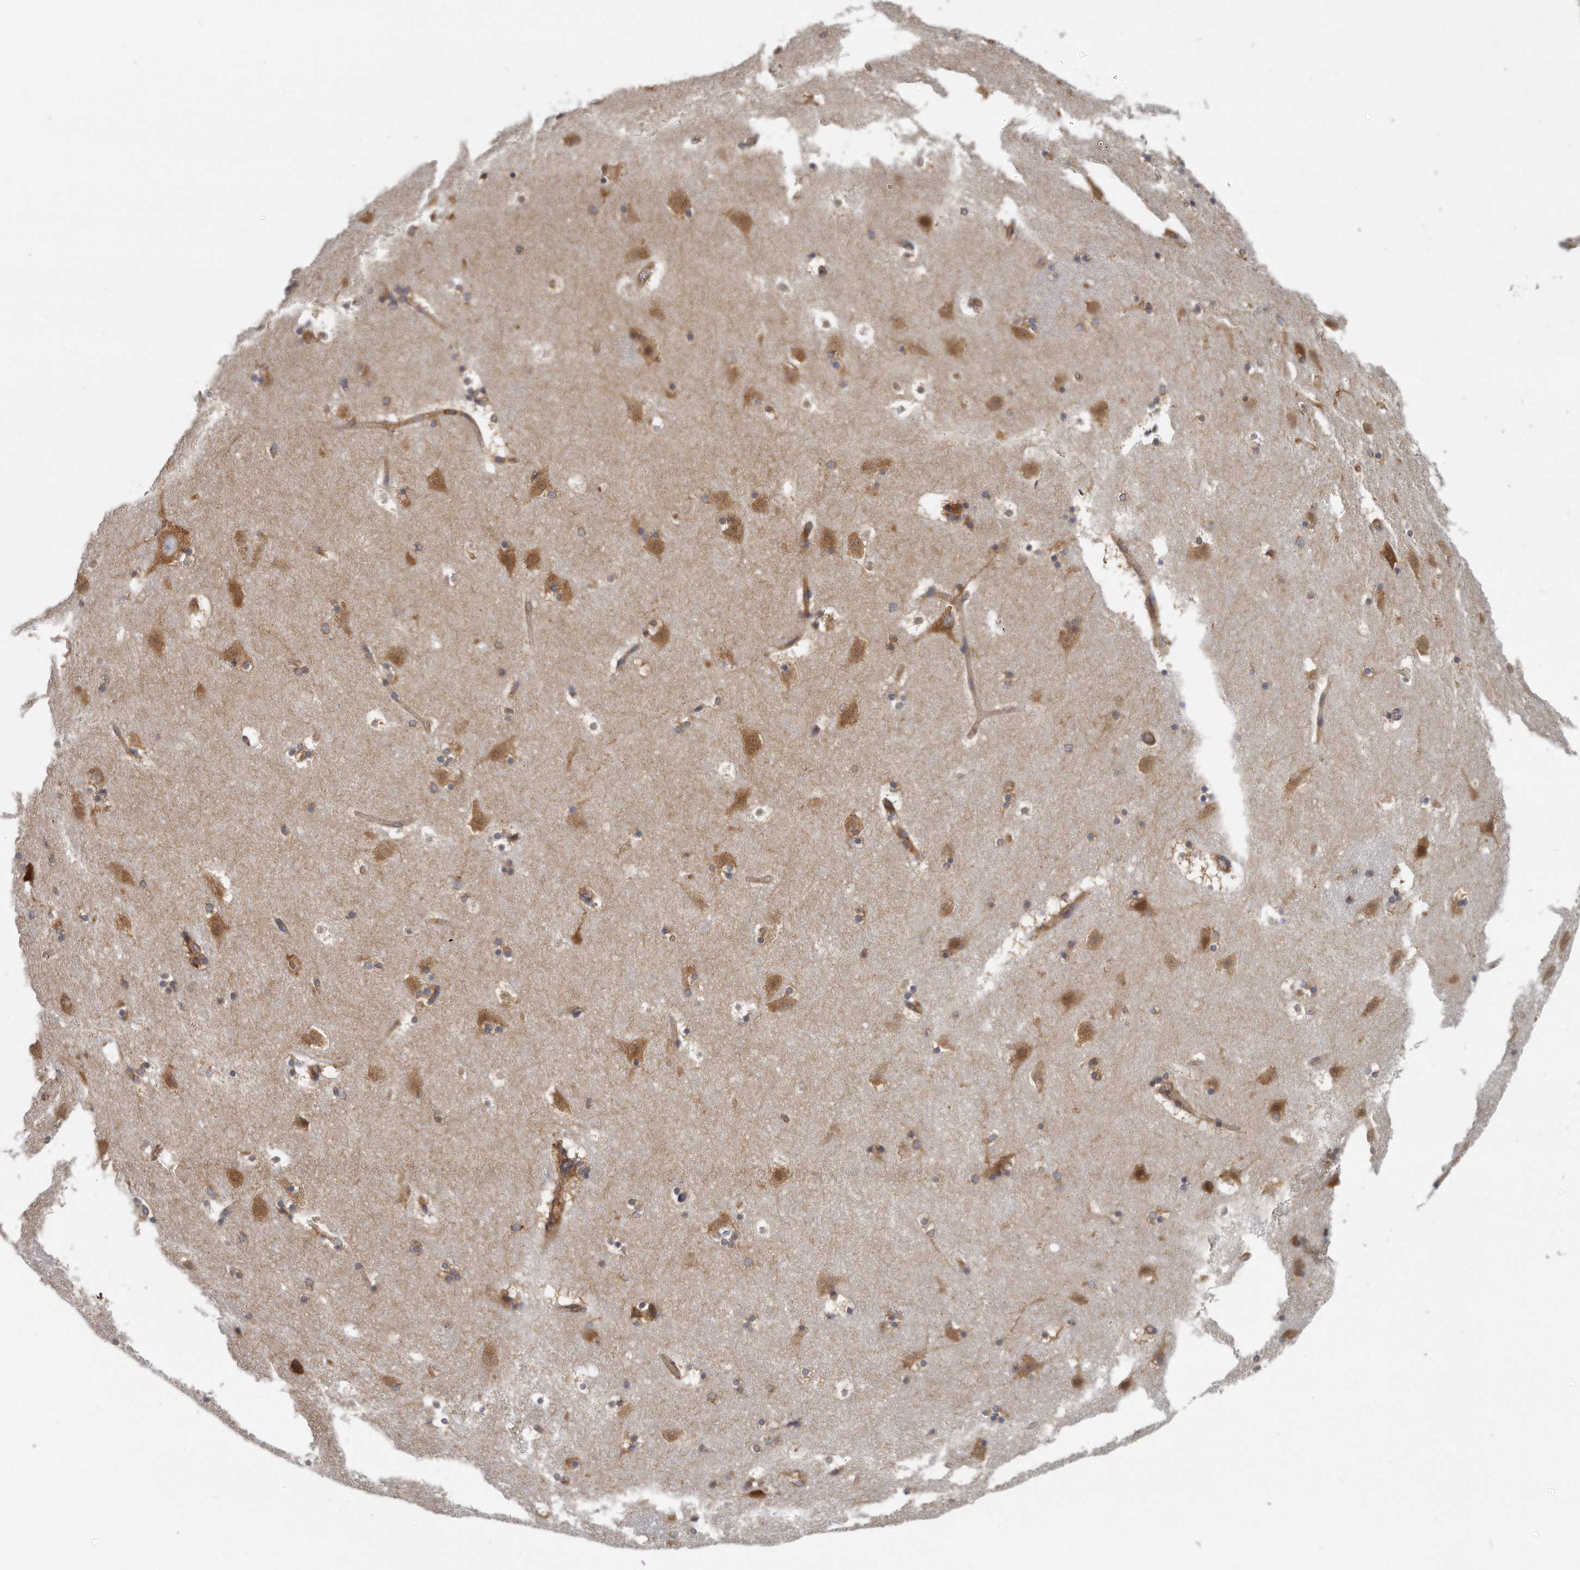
{"staining": {"intensity": "moderate", "quantity": ">75%", "location": "cytoplasmic/membranous"}, "tissue": "caudate", "cell_type": "Glial cells", "image_type": "normal", "snomed": [{"axis": "morphology", "description": "Normal tissue, NOS"}, {"axis": "topography", "description": "Lateral ventricle wall"}], "caption": "Unremarkable caudate exhibits moderate cytoplasmic/membranous positivity in about >75% of glial cells, visualized by immunohistochemistry.", "gene": "EIF3I", "patient": {"sex": "male", "age": 45}}